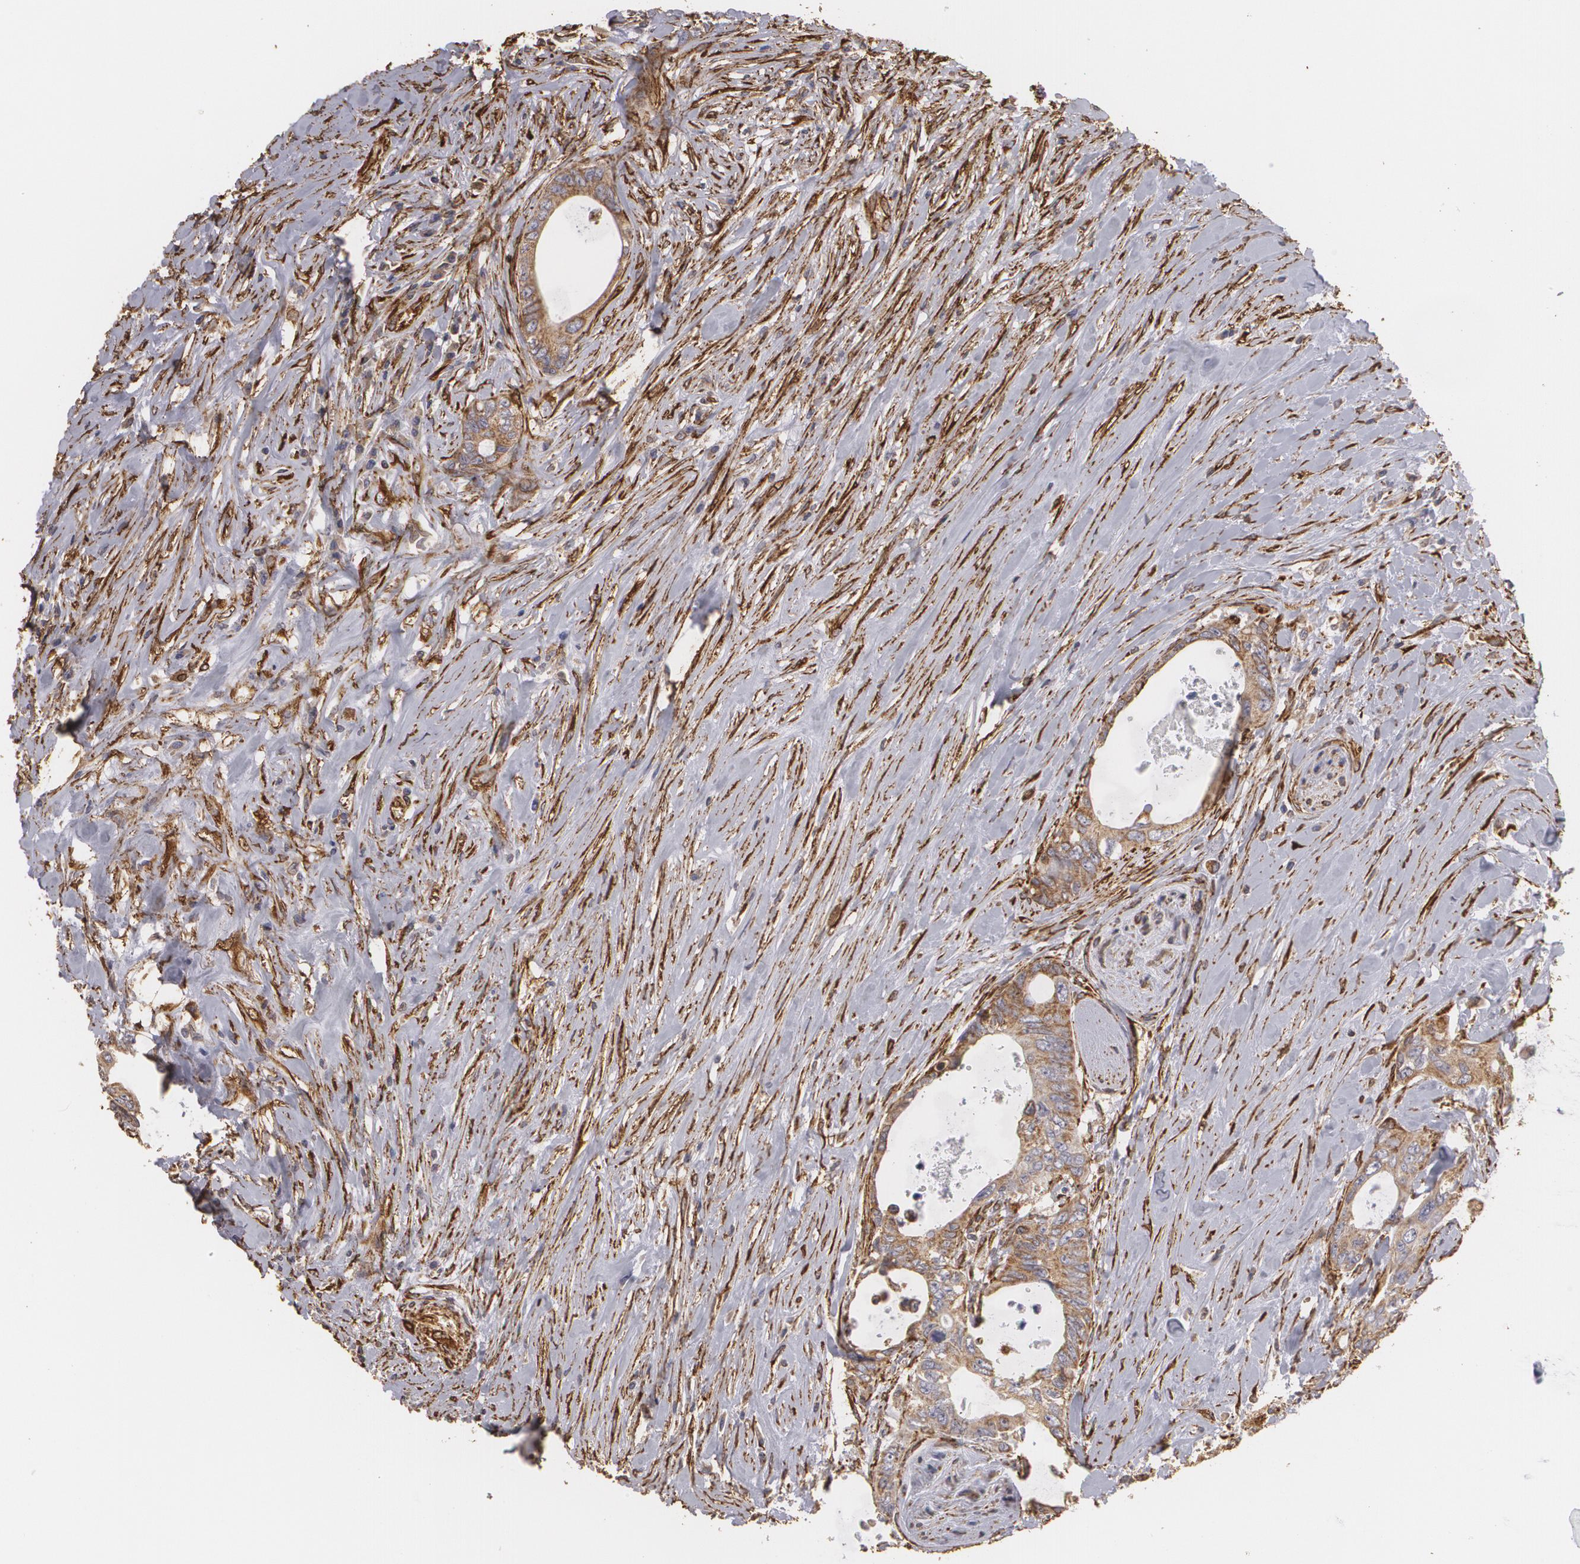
{"staining": {"intensity": "moderate", "quantity": ">75%", "location": "cytoplasmic/membranous"}, "tissue": "colorectal cancer", "cell_type": "Tumor cells", "image_type": "cancer", "snomed": [{"axis": "morphology", "description": "Adenocarcinoma, NOS"}, {"axis": "topography", "description": "Rectum"}], "caption": "A high-resolution histopathology image shows immunohistochemistry staining of colorectal adenocarcinoma, which exhibits moderate cytoplasmic/membranous staining in about >75% of tumor cells.", "gene": "CYB5R3", "patient": {"sex": "female", "age": 57}}